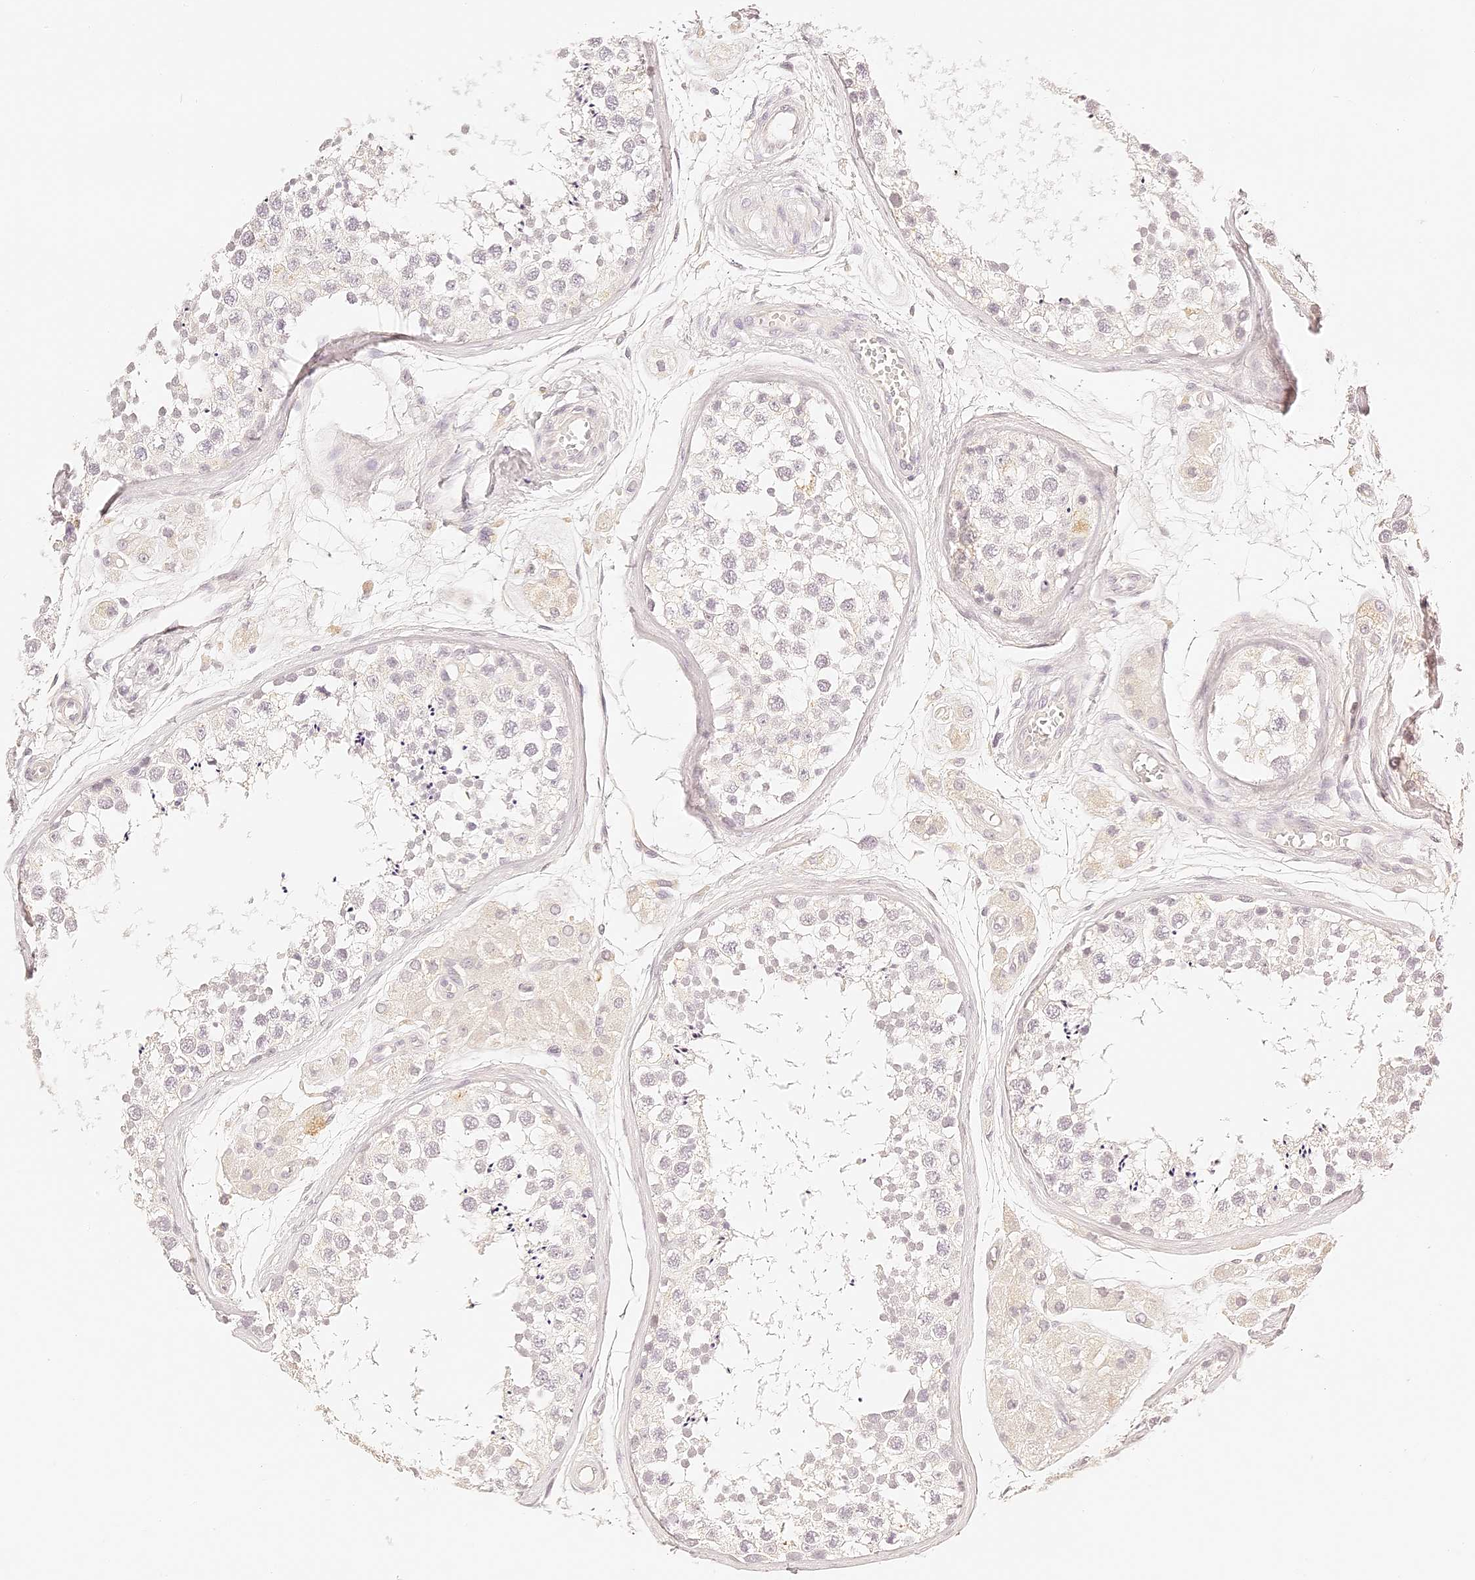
{"staining": {"intensity": "negative", "quantity": "none", "location": "none"}, "tissue": "testis", "cell_type": "Cells in seminiferous ducts", "image_type": "normal", "snomed": [{"axis": "morphology", "description": "Normal tissue, NOS"}, {"axis": "topography", "description": "Testis"}], "caption": "A photomicrograph of testis stained for a protein demonstrates no brown staining in cells in seminiferous ducts.", "gene": "TRIM45", "patient": {"sex": "male", "age": 56}}